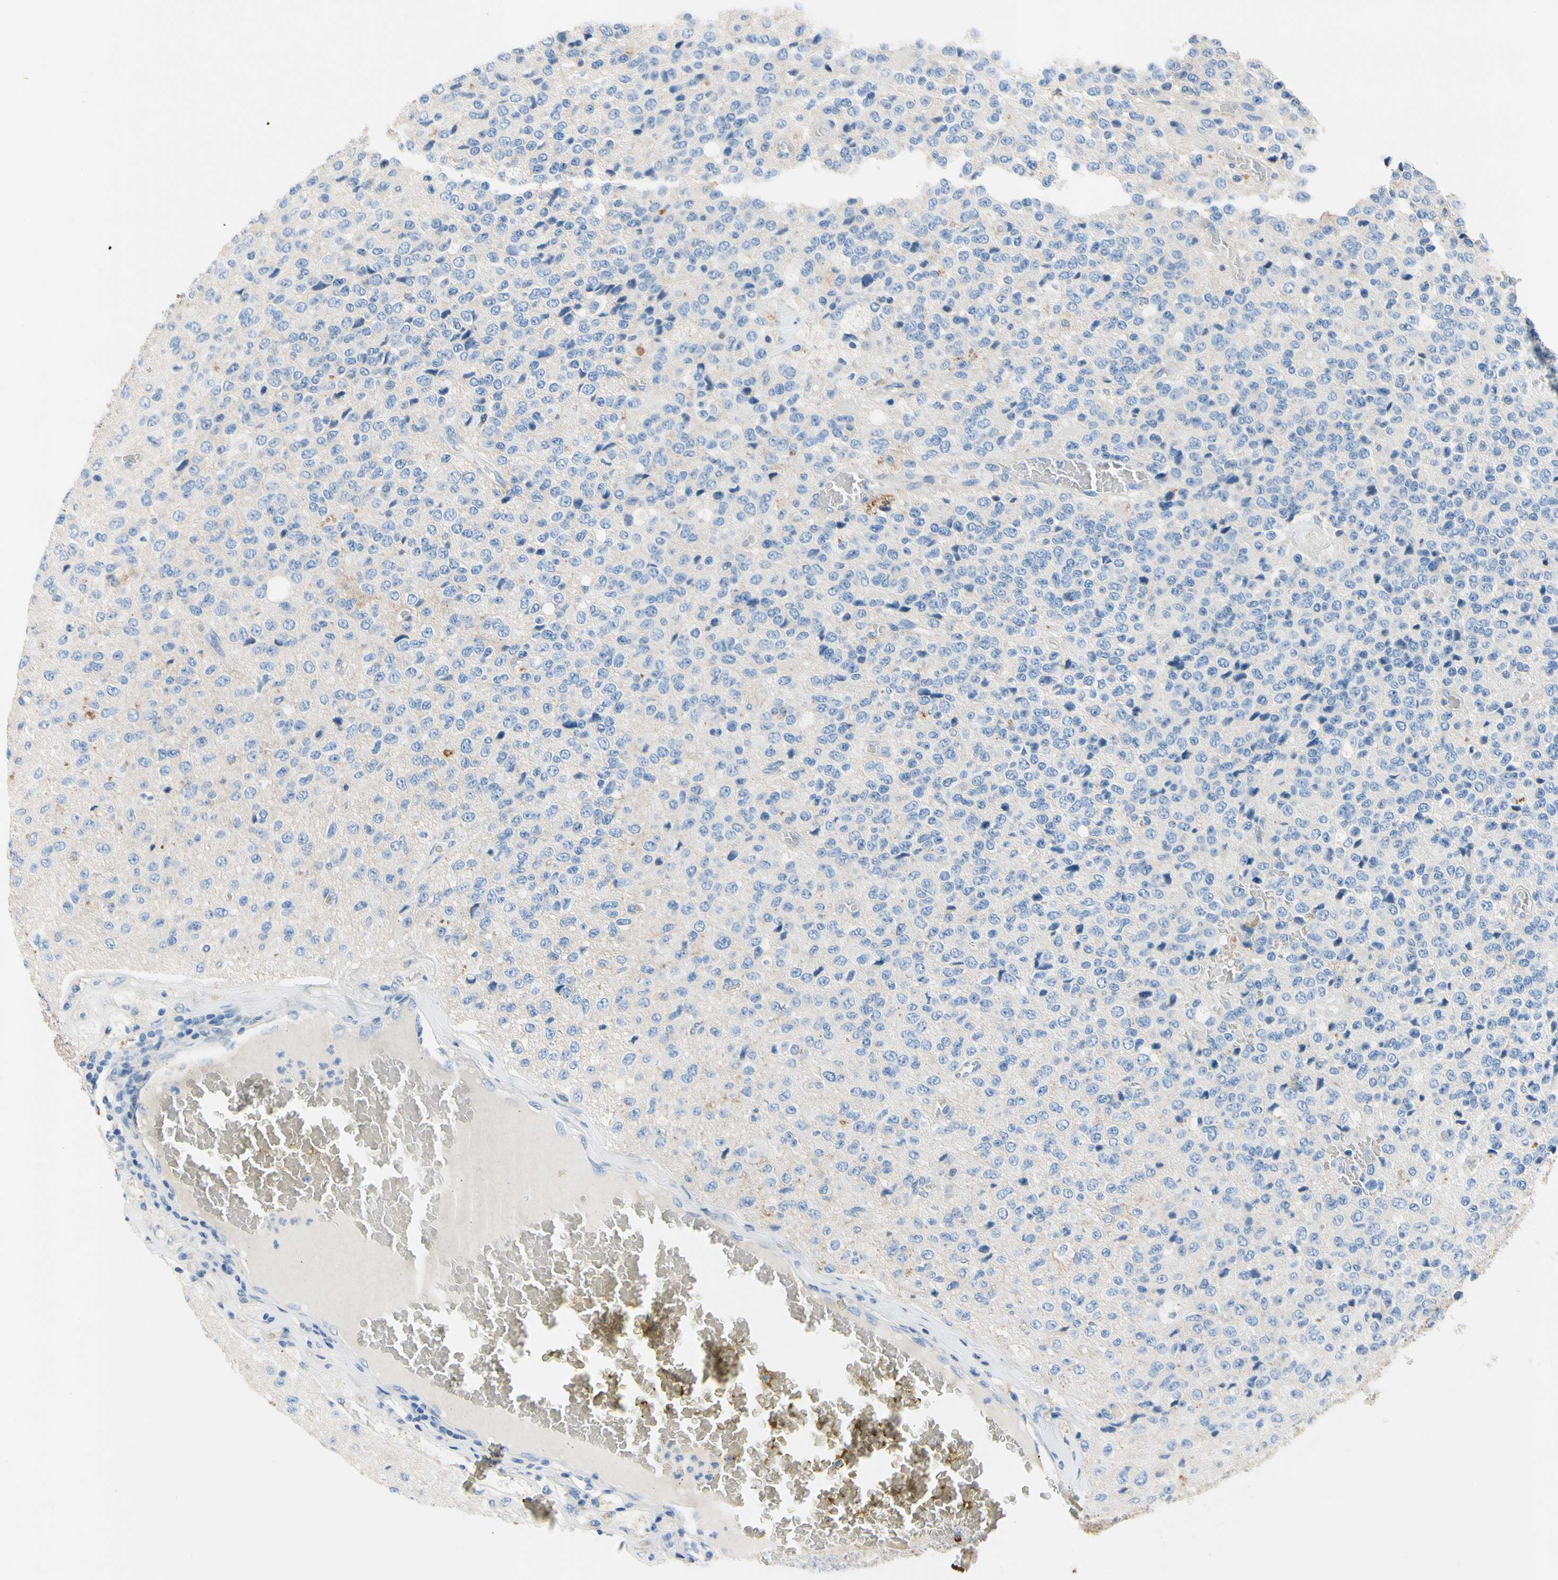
{"staining": {"intensity": "negative", "quantity": "none", "location": "none"}, "tissue": "glioma", "cell_type": "Tumor cells", "image_type": "cancer", "snomed": [{"axis": "morphology", "description": "Glioma, malignant, High grade"}, {"axis": "topography", "description": "pancreas cauda"}], "caption": "An IHC micrograph of high-grade glioma (malignant) is shown. There is no staining in tumor cells of high-grade glioma (malignant).", "gene": "CA14", "patient": {"sex": "male", "age": 60}}